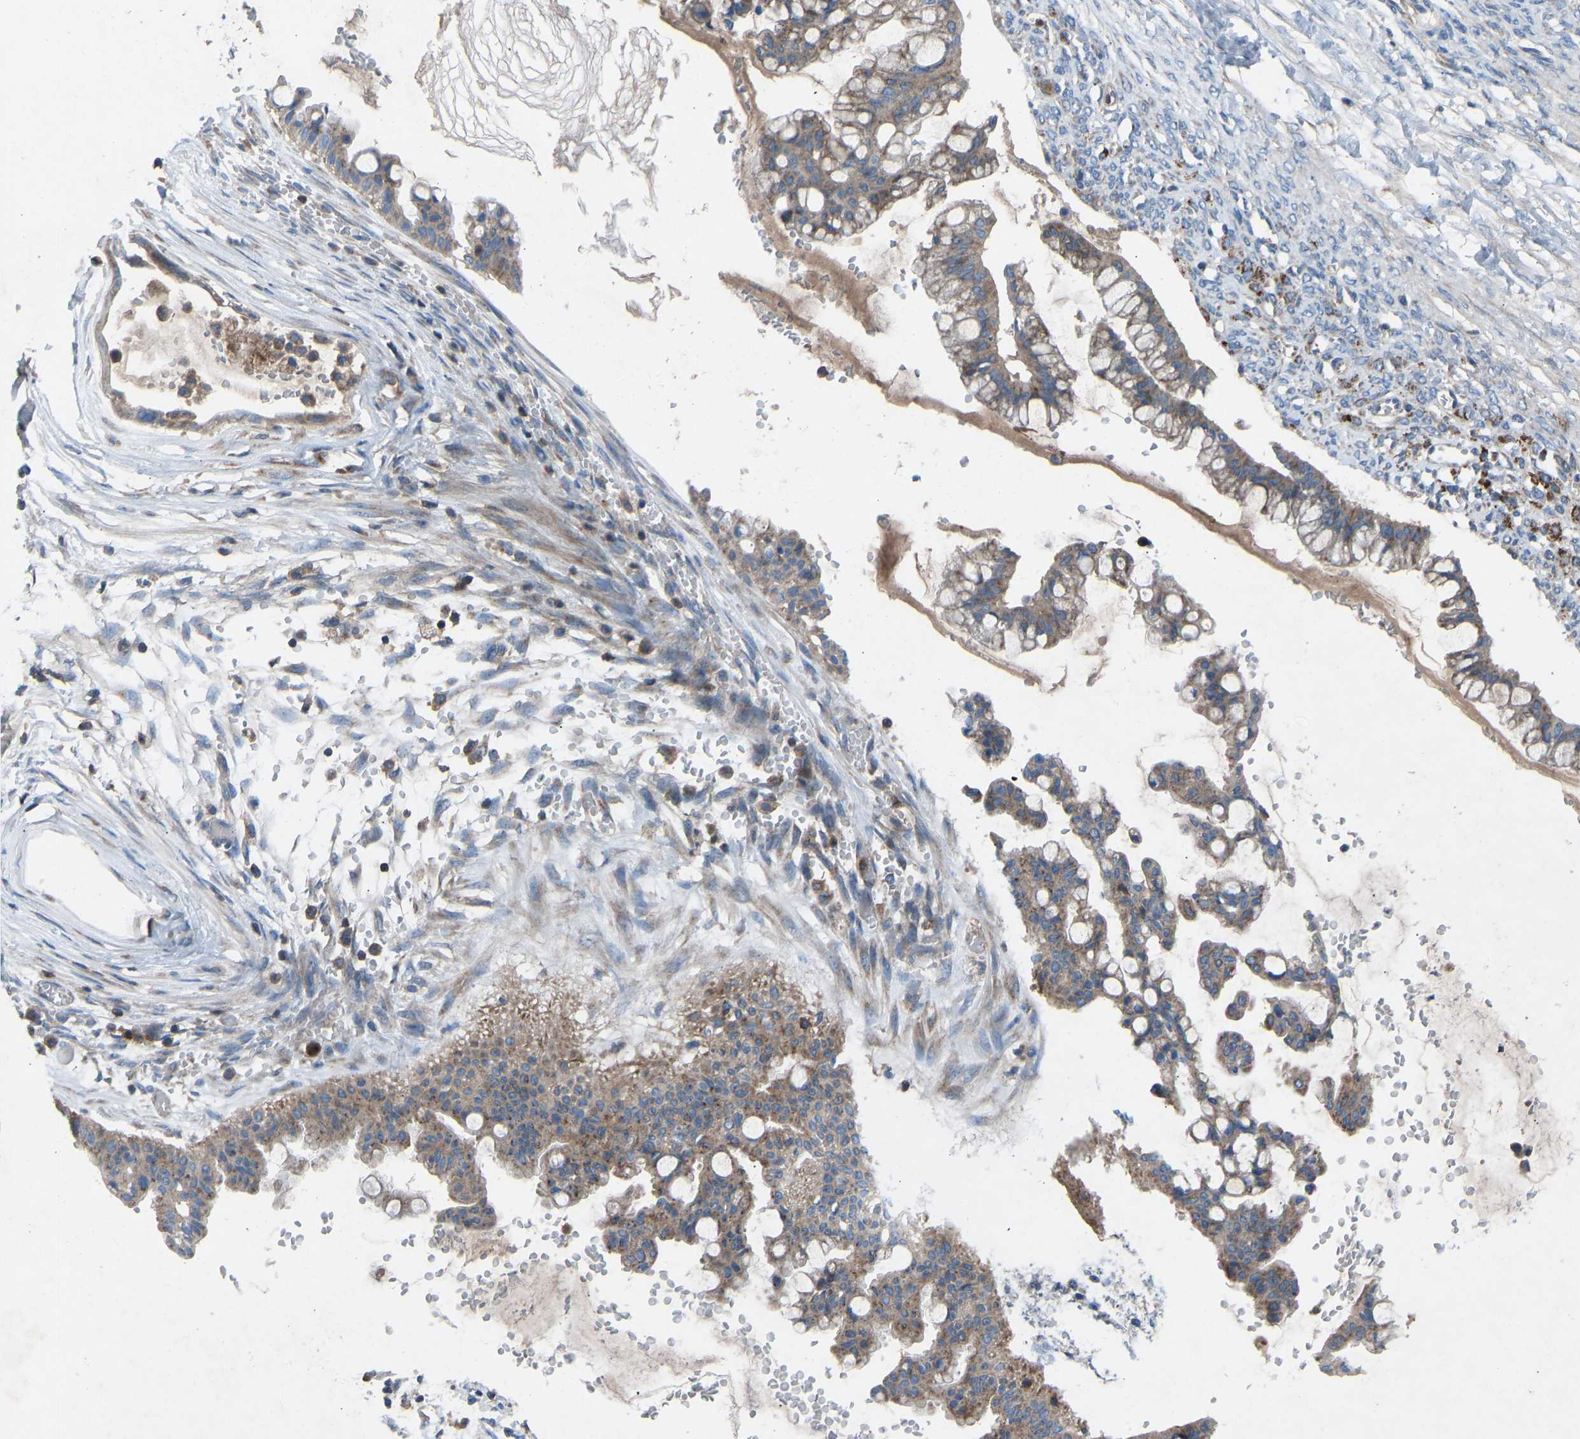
{"staining": {"intensity": "moderate", "quantity": ">75%", "location": "cytoplasmic/membranous"}, "tissue": "ovarian cancer", "cell_type": "Tumor cells", "image_type": "cancer", "snomed": [{"axis": "morphology", "description": "Cystadenocarcinoma, mucinous, NOS"}, {"axis": "topography", "description": "Ovary"}], "caption": "Protein staining reveals moderate cytoplasmic/membranous staining in about >75% of tumor cells in ovarian cancer (mucinous cystadenocarcinoma).", "gene": "GRK6", "patient": {"sex": "female", "age": 73}}